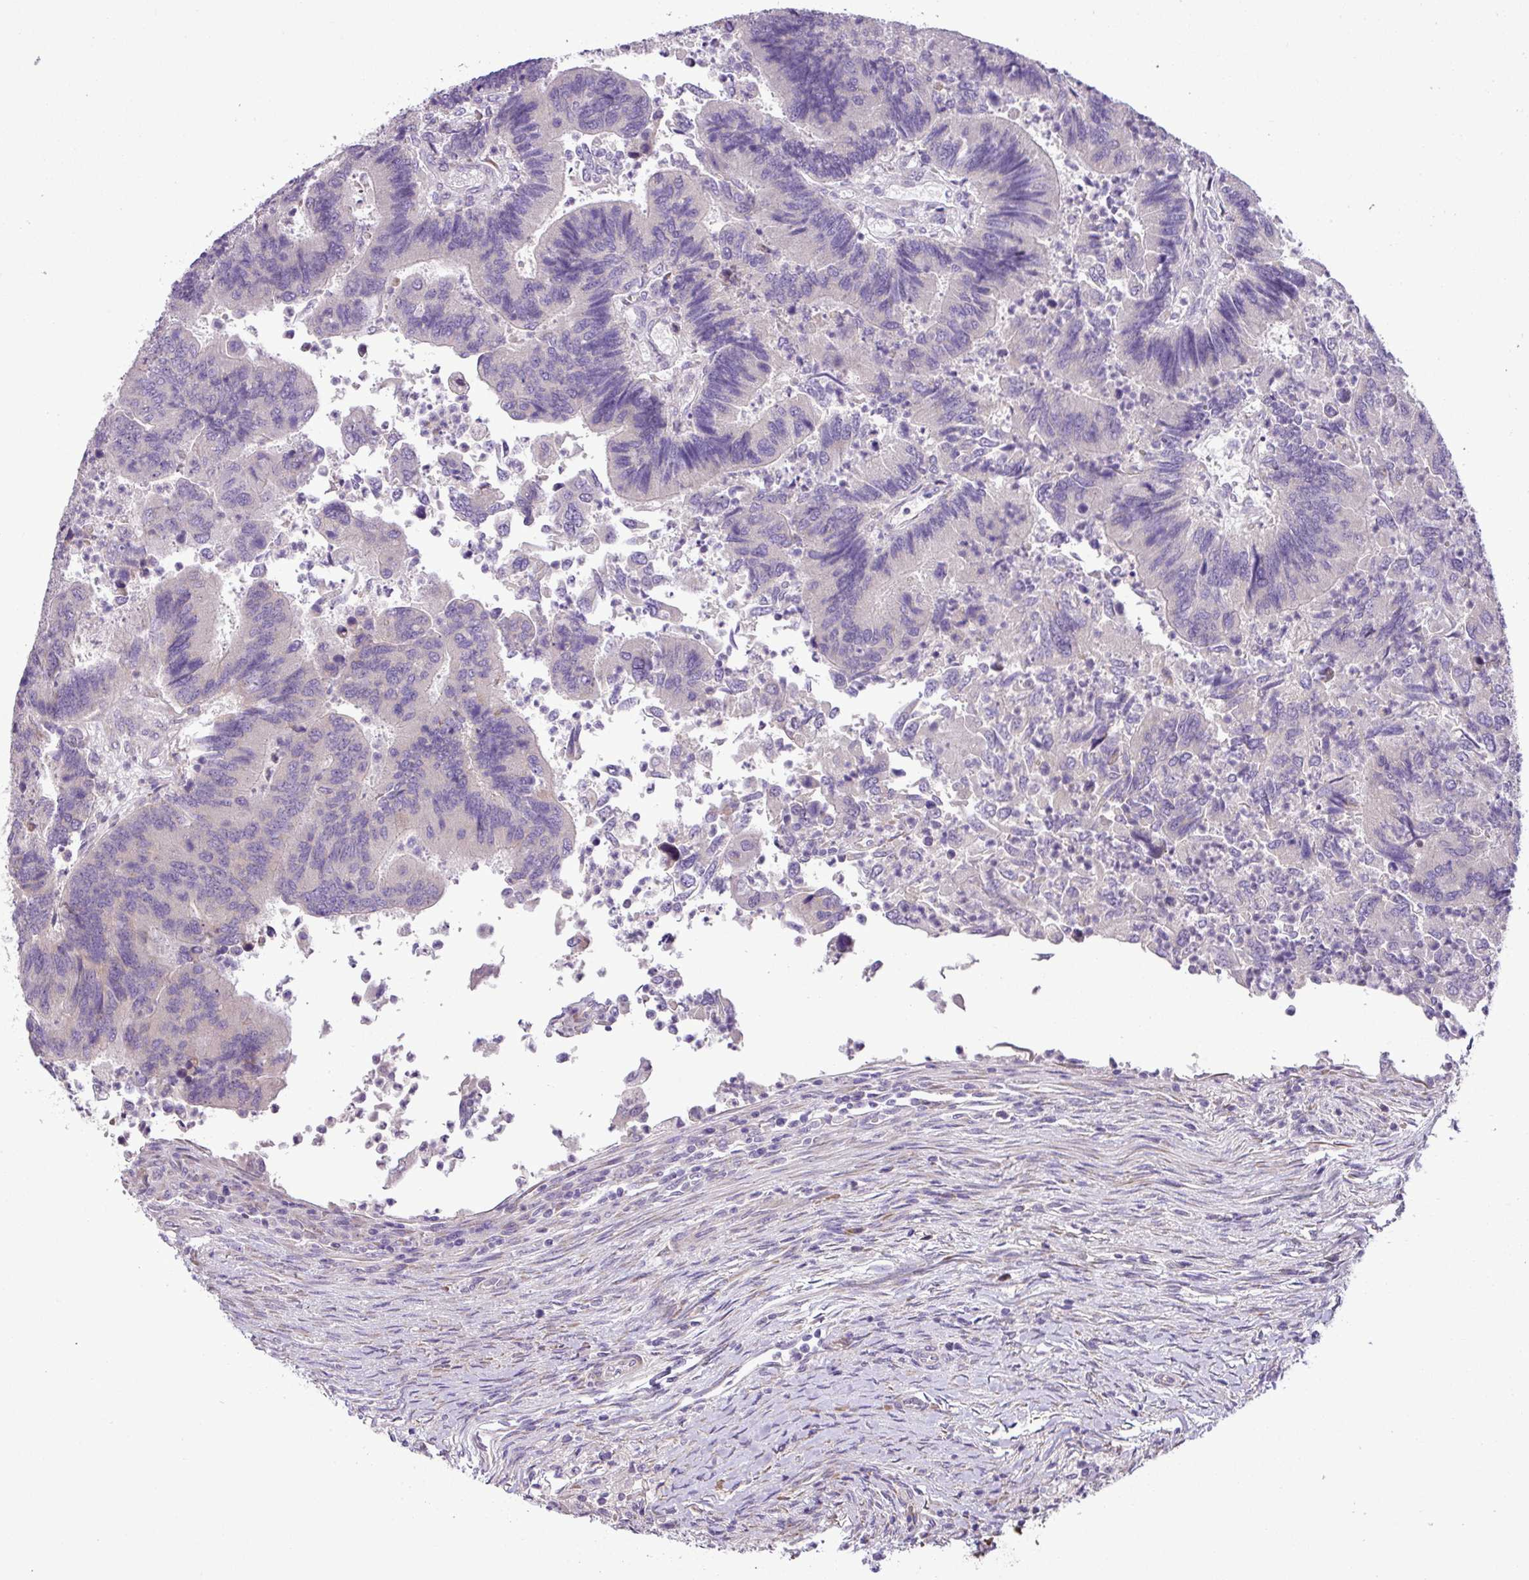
{"staining": {"intensity": "negative", "quantity": "none", "location": "none"}, "tissue": "colorectal cancer", "cell_type": "Tumor cells", "image_type": "cancer", "snomed": [{"axis": "morphology", "description": "Adenocarcinoma, NOS"}, {"axis": "topography", "description": "Colon"}], "caption": "DAB immunohistochemical staining of human adenocarcinoma (colorectal) demonstrates no significant positivity in tumor cells.", "gene": "MOCS3", "patient": {"sex": "female", "age": 67}}